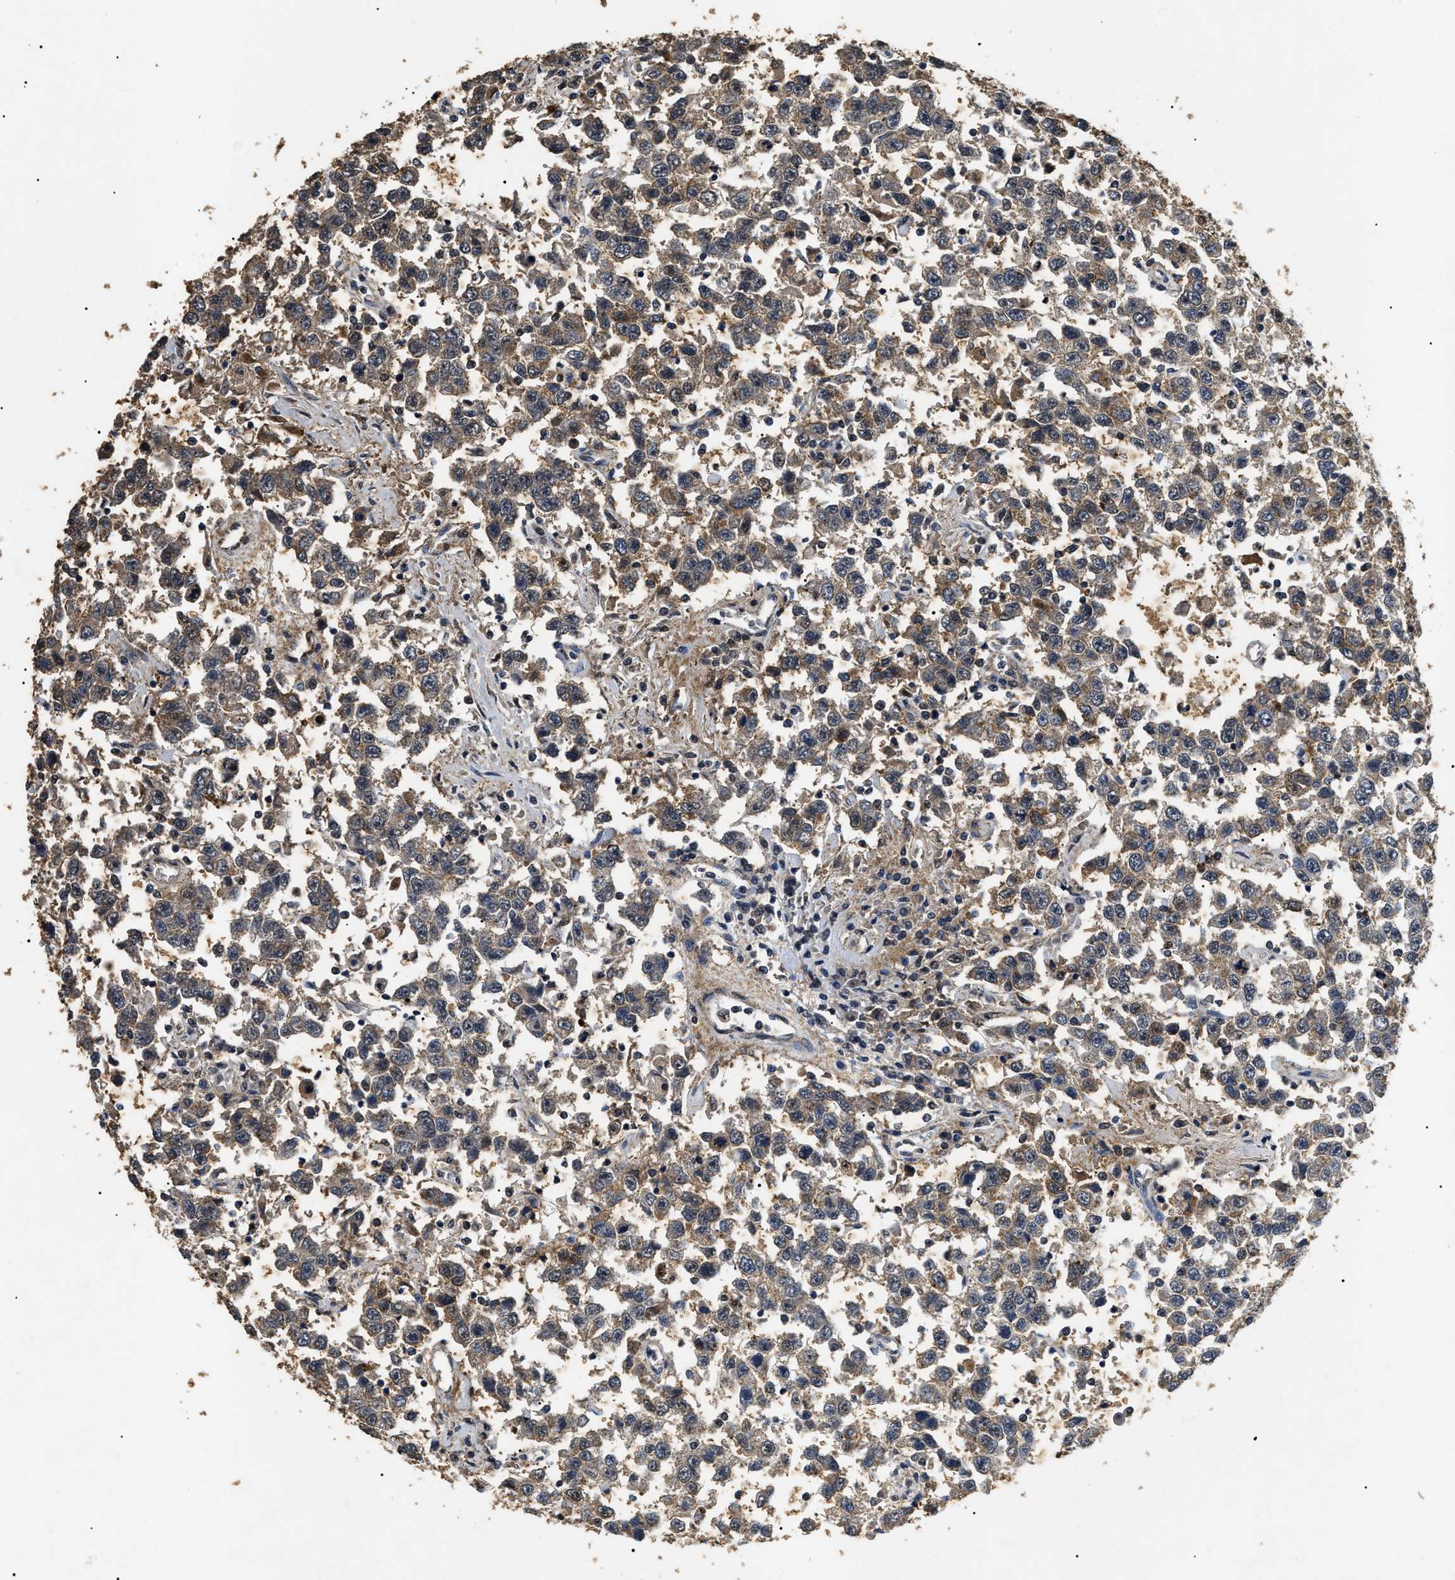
{"staining": {"intensity": "weak", "quantity": "25%-75%", "location": "cytoplasmic/membranous"}, "tissue": "testis cancer", "cell_type": "Tumor cells", "image_type": "cancer", "snomed": [{"axis": "morphology", "description": "Seminoma, NOS"}, {"axis": "topography", "description": "Testis"}], "caption": "The micrograph exhibits staining of testis cancer (seminoma), revealing weak cytoplasmic/membranous protein positivity (brown color) within tumor cells.", "gene": "ANP32E", "patient": {"sex": "male", "age": 41}}